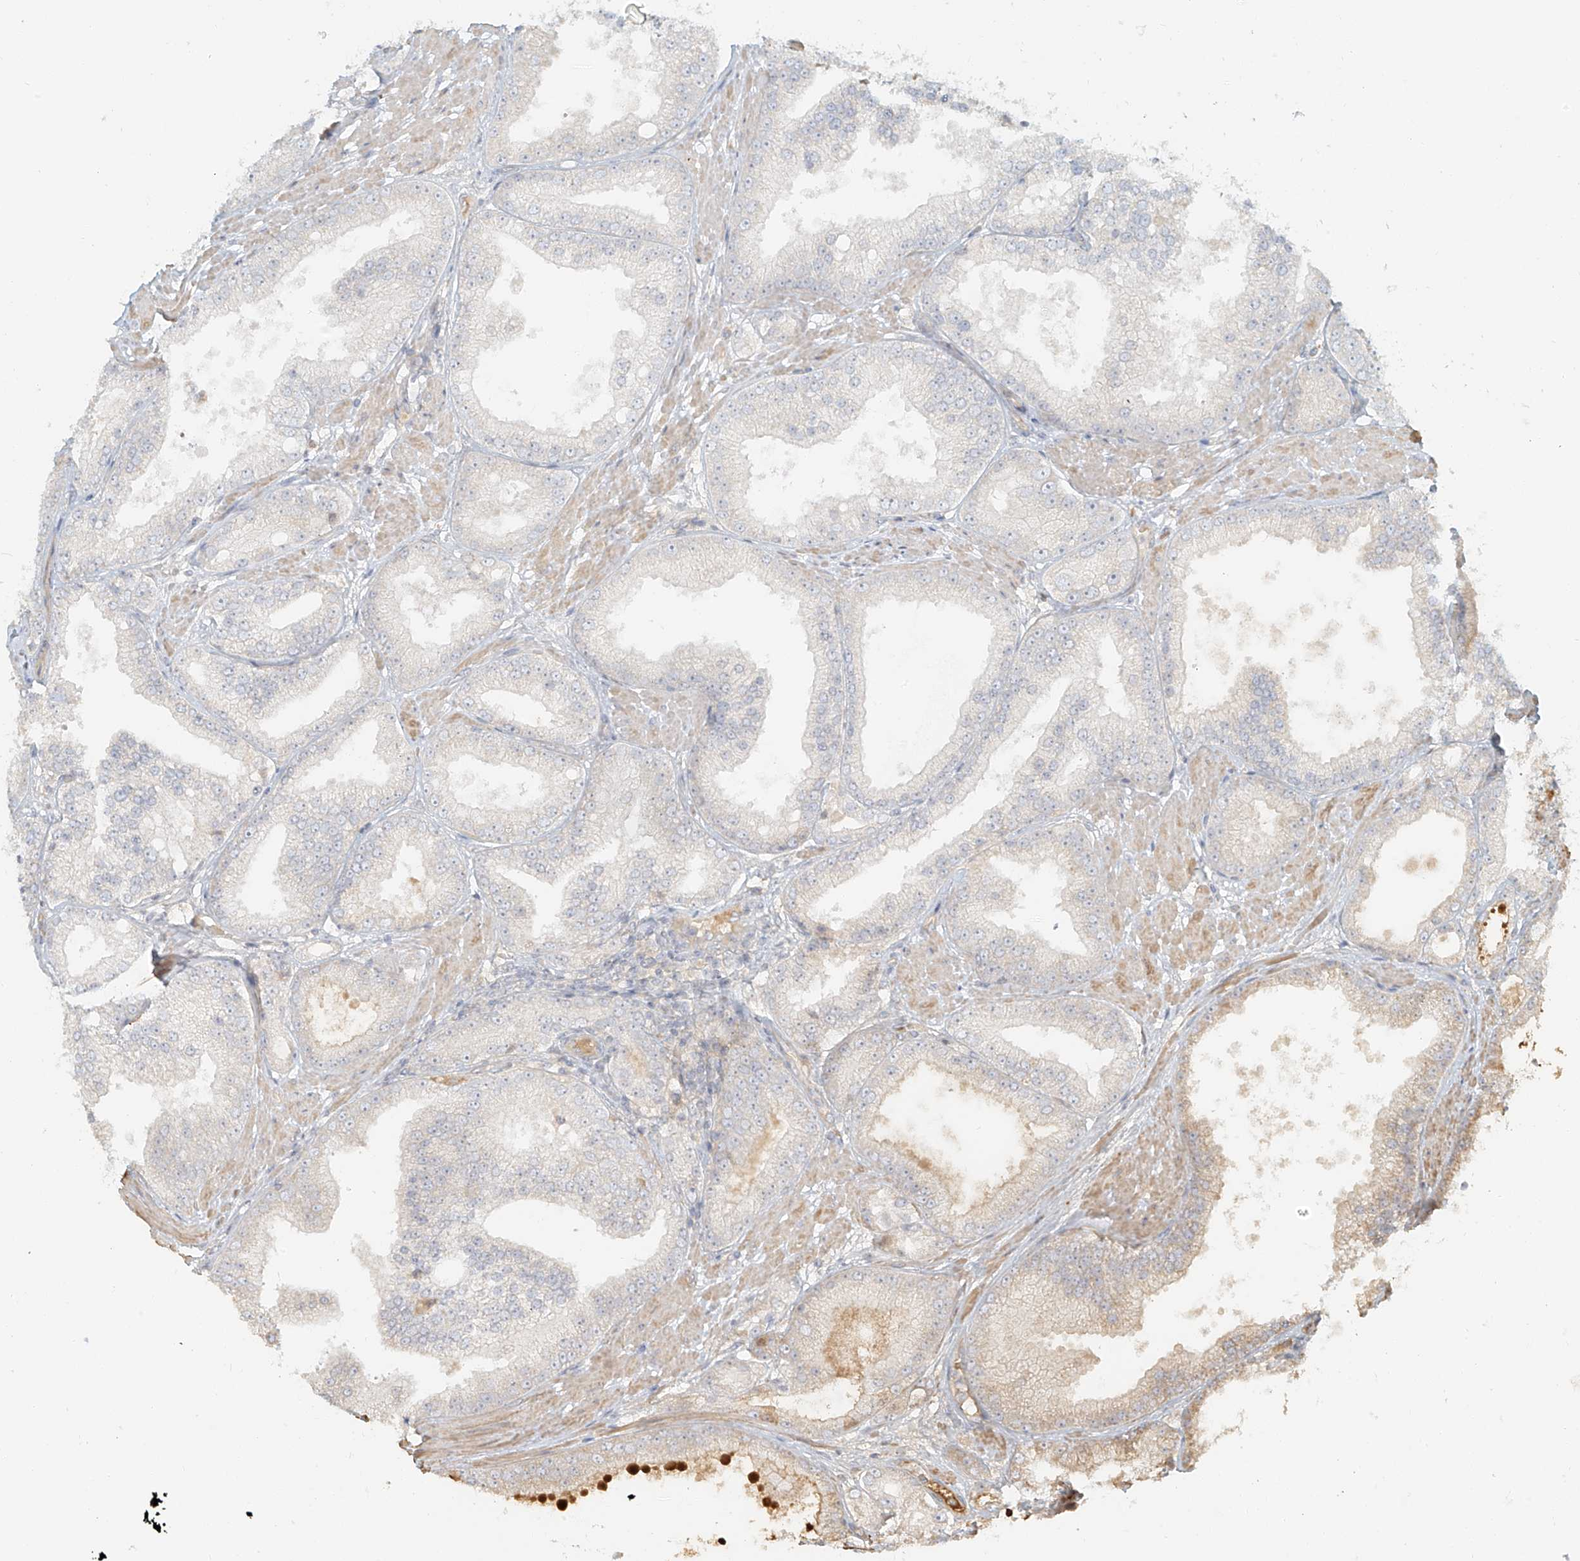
{"staining": {"intensity": "negative", "quantity": "none", "location": "none"}, "tissue": "prostate cancer", "cell_type": "Tumor cells", "image_type": "cancer", "snomed": [{"axis": "morphology", "description": "Adenocarcinoma, Low grade"}, {"axis": "topography", "description": "Prostate"}], "caption": "Tumor cells show no significant staining in prostate low-grade adenocarcinoma.", "gene": "UPK1B", "patient": {"sex": "male", "age": 67}}